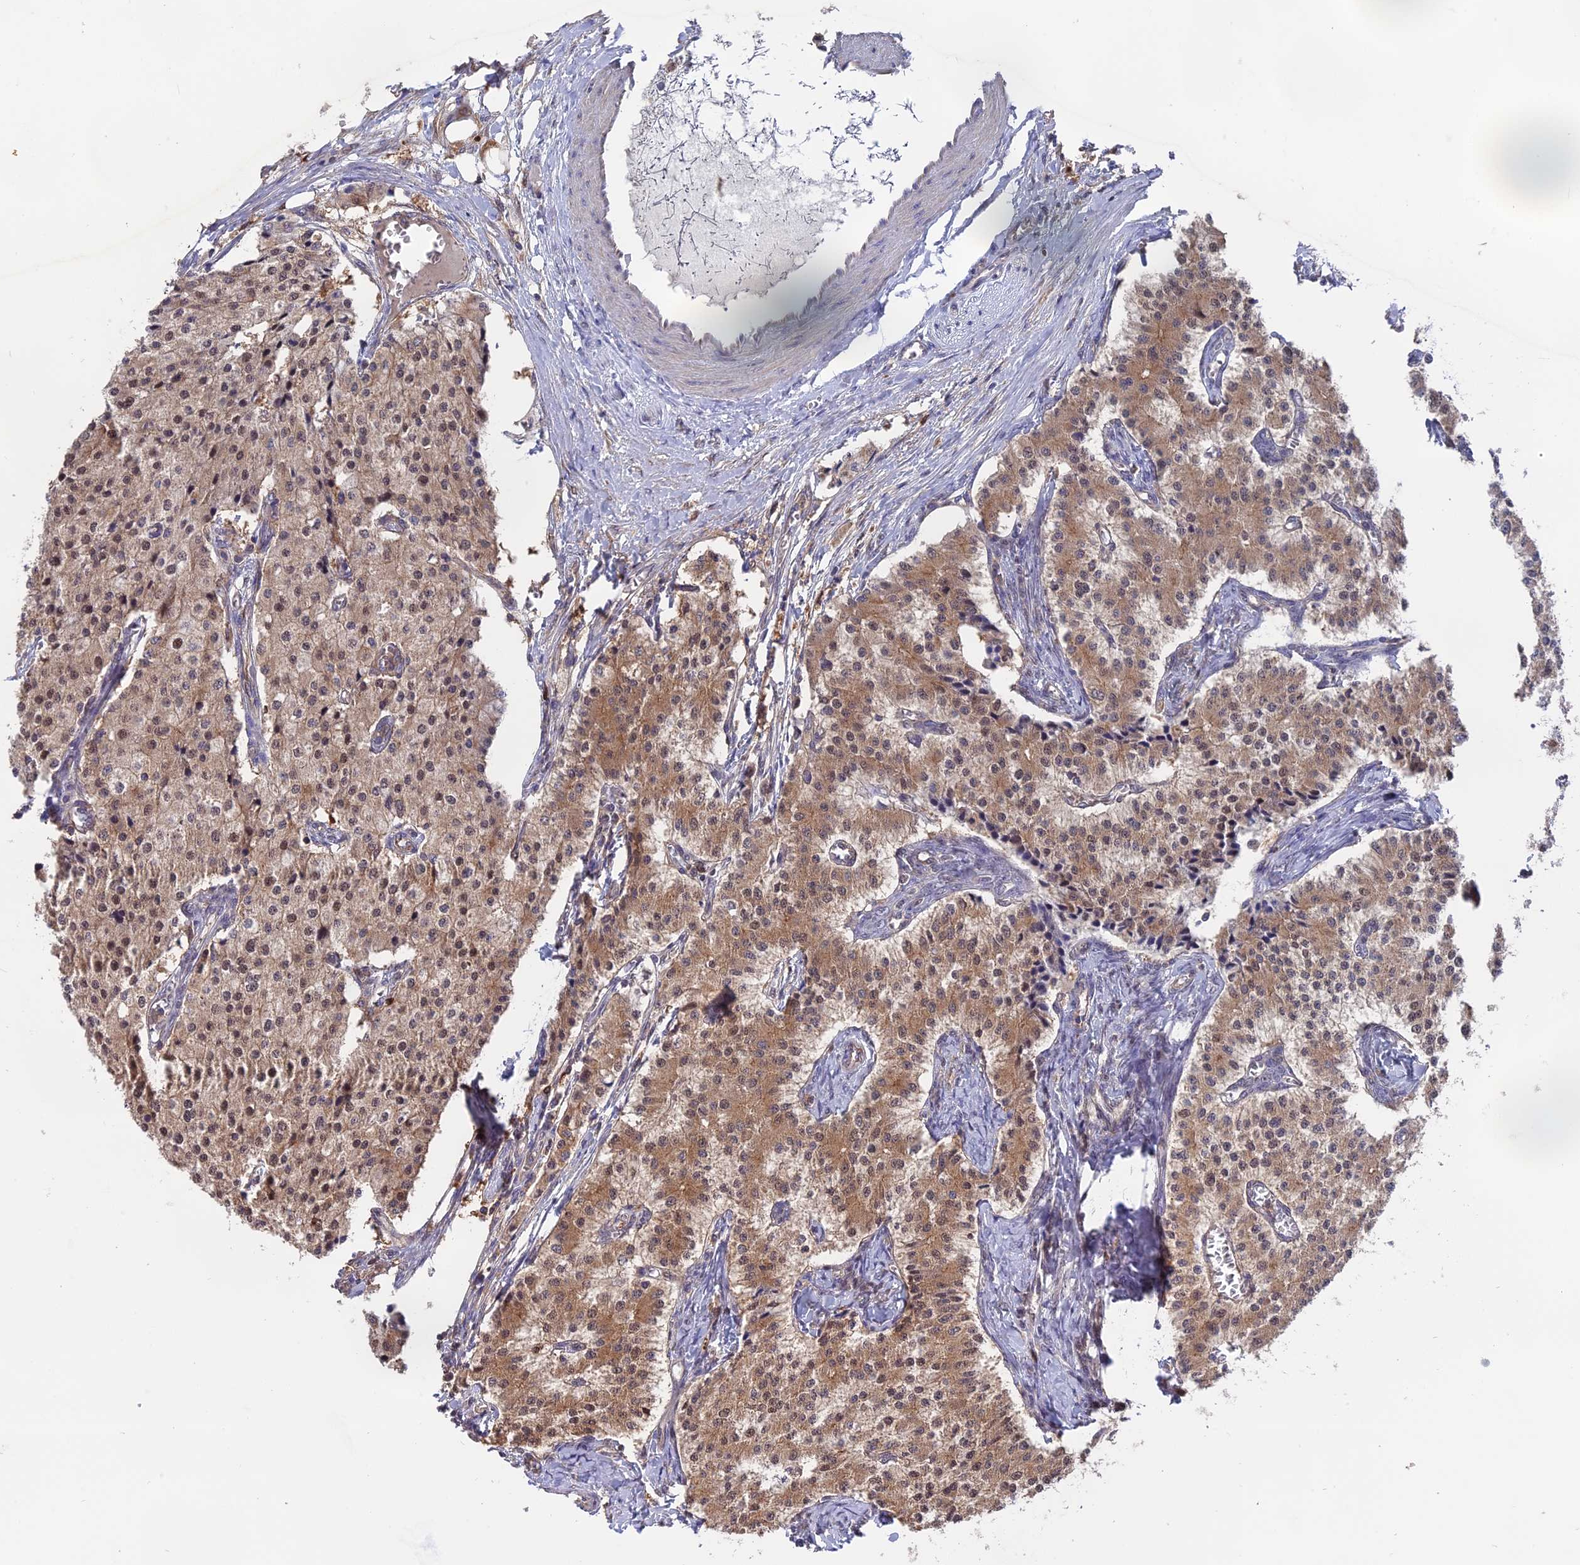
{"staining": {"intensity": "moderate", "quantity": ">75%", "location": "cytoplasmic/membranous,nuclear"}, "tissue": "carcinoid", "cell_type": "Tumor cells", "image_type": "cancer", "snomed": [{"axis": "morphology", "description": "Carcinoid, malignant, NOS"}, {"axis": "topography", "description": "Colon"}], "caption": "Immunohistochemistry (IHC) image of malignant carcinoid stained for a protein (brown), which demonstrates medium levels of moderate cytoplasmic/membranous and nuclear staining in approximately >75% of tumor cells.", "gene": "FAM118B", "patient": {"sex": "female", "age": 52}}